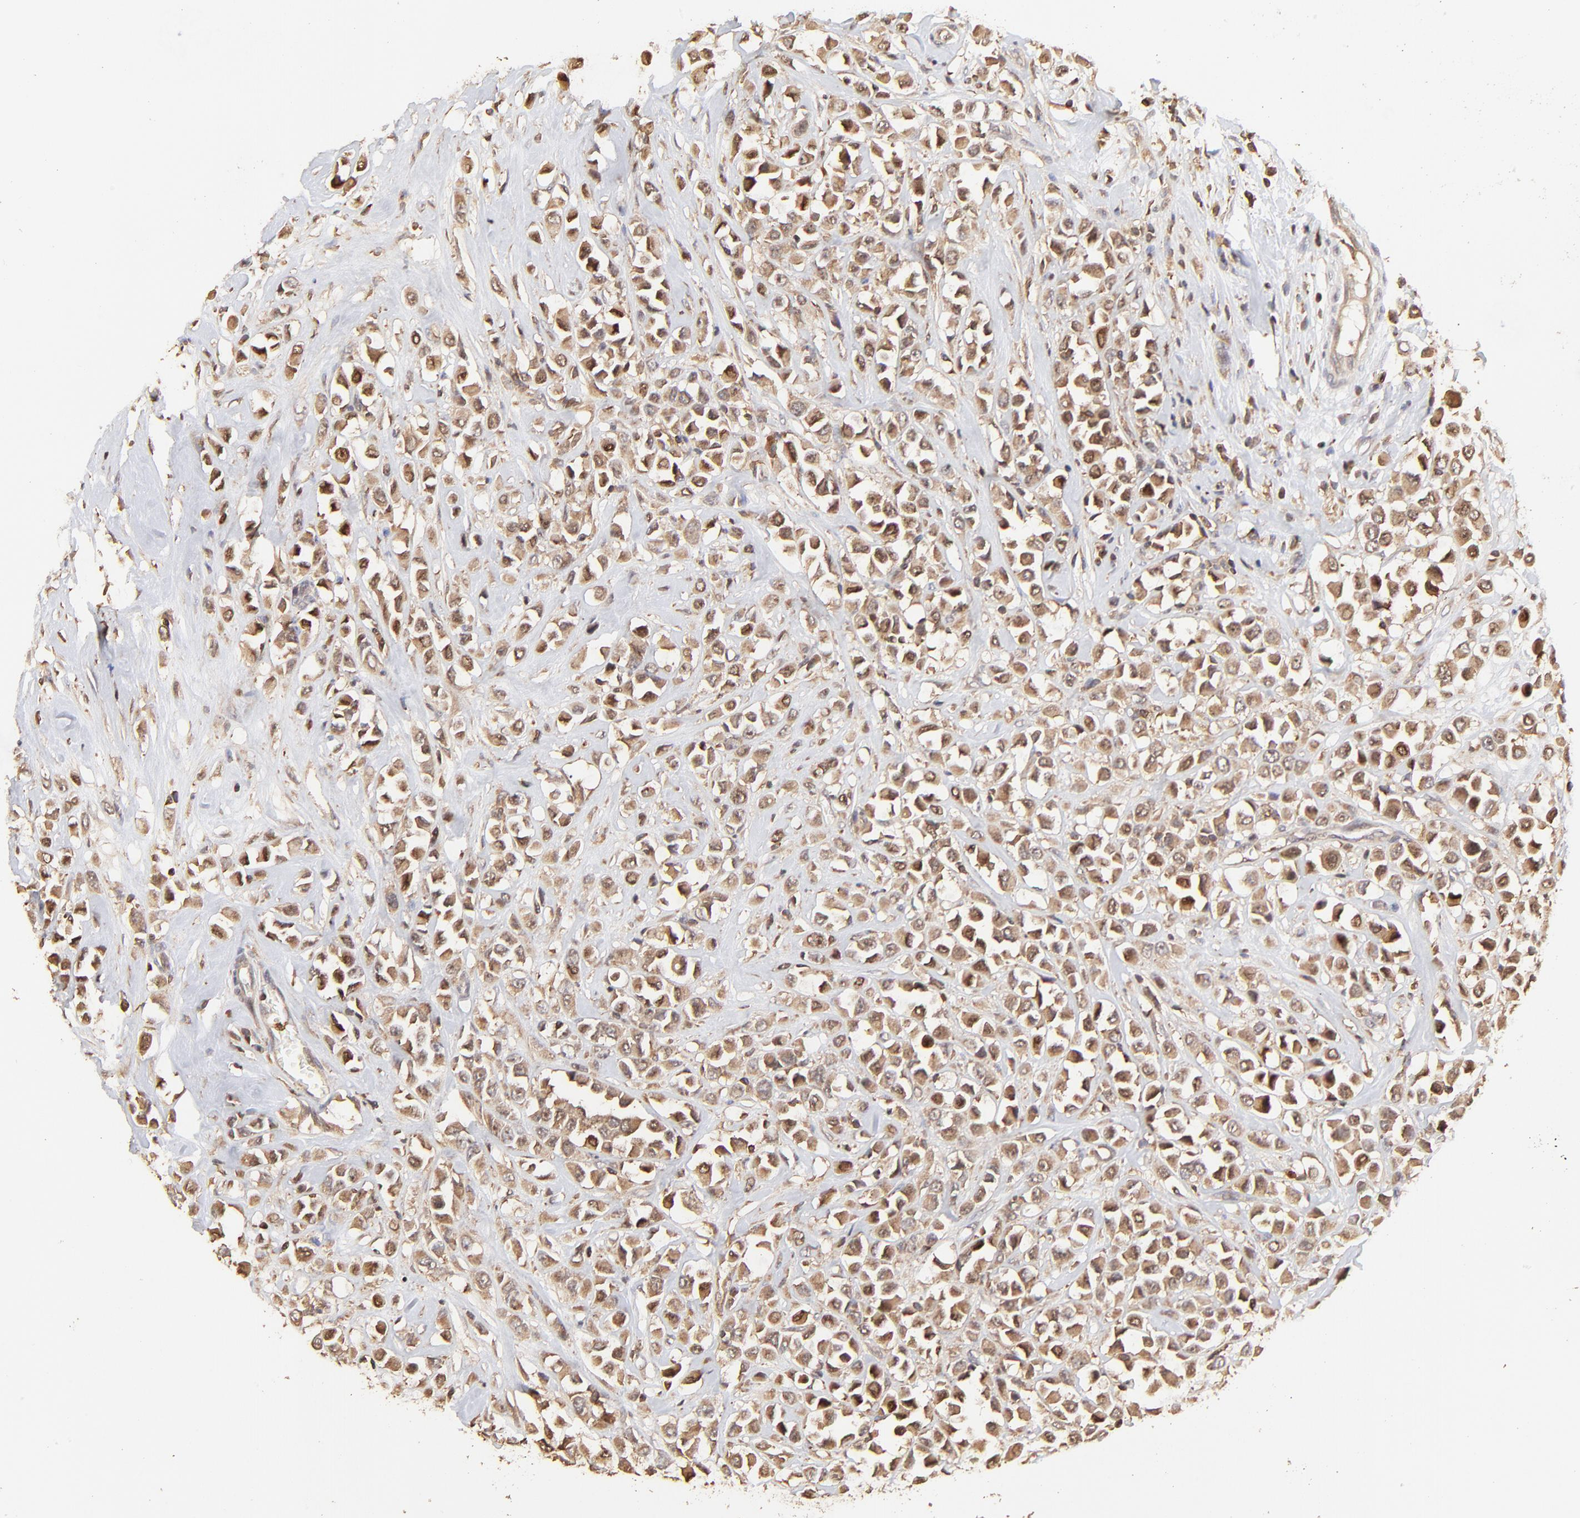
{"staining": {"intensity": "moderate", "quantity": ">75%", "location": "cytoplasmic/membranous"}, "tissue": "breast cancer", "cell_type": "Tumor cells", "image_type": "cancer", "snomed": [{"axis": "morphology", "description": "Duct carcinoma"}, {"axis": "topography", "description": "Breast"}], "caption": "IHC photomicrograph of human invasive ductal carcinoma (breast) stained for a protein (brown), which reveals medium levels of moderate cytoplasmic/membranous expression in approximately >75% of tumor cells.", "gene": "STON2", "patient": {"sex": "female", "age": 61}}